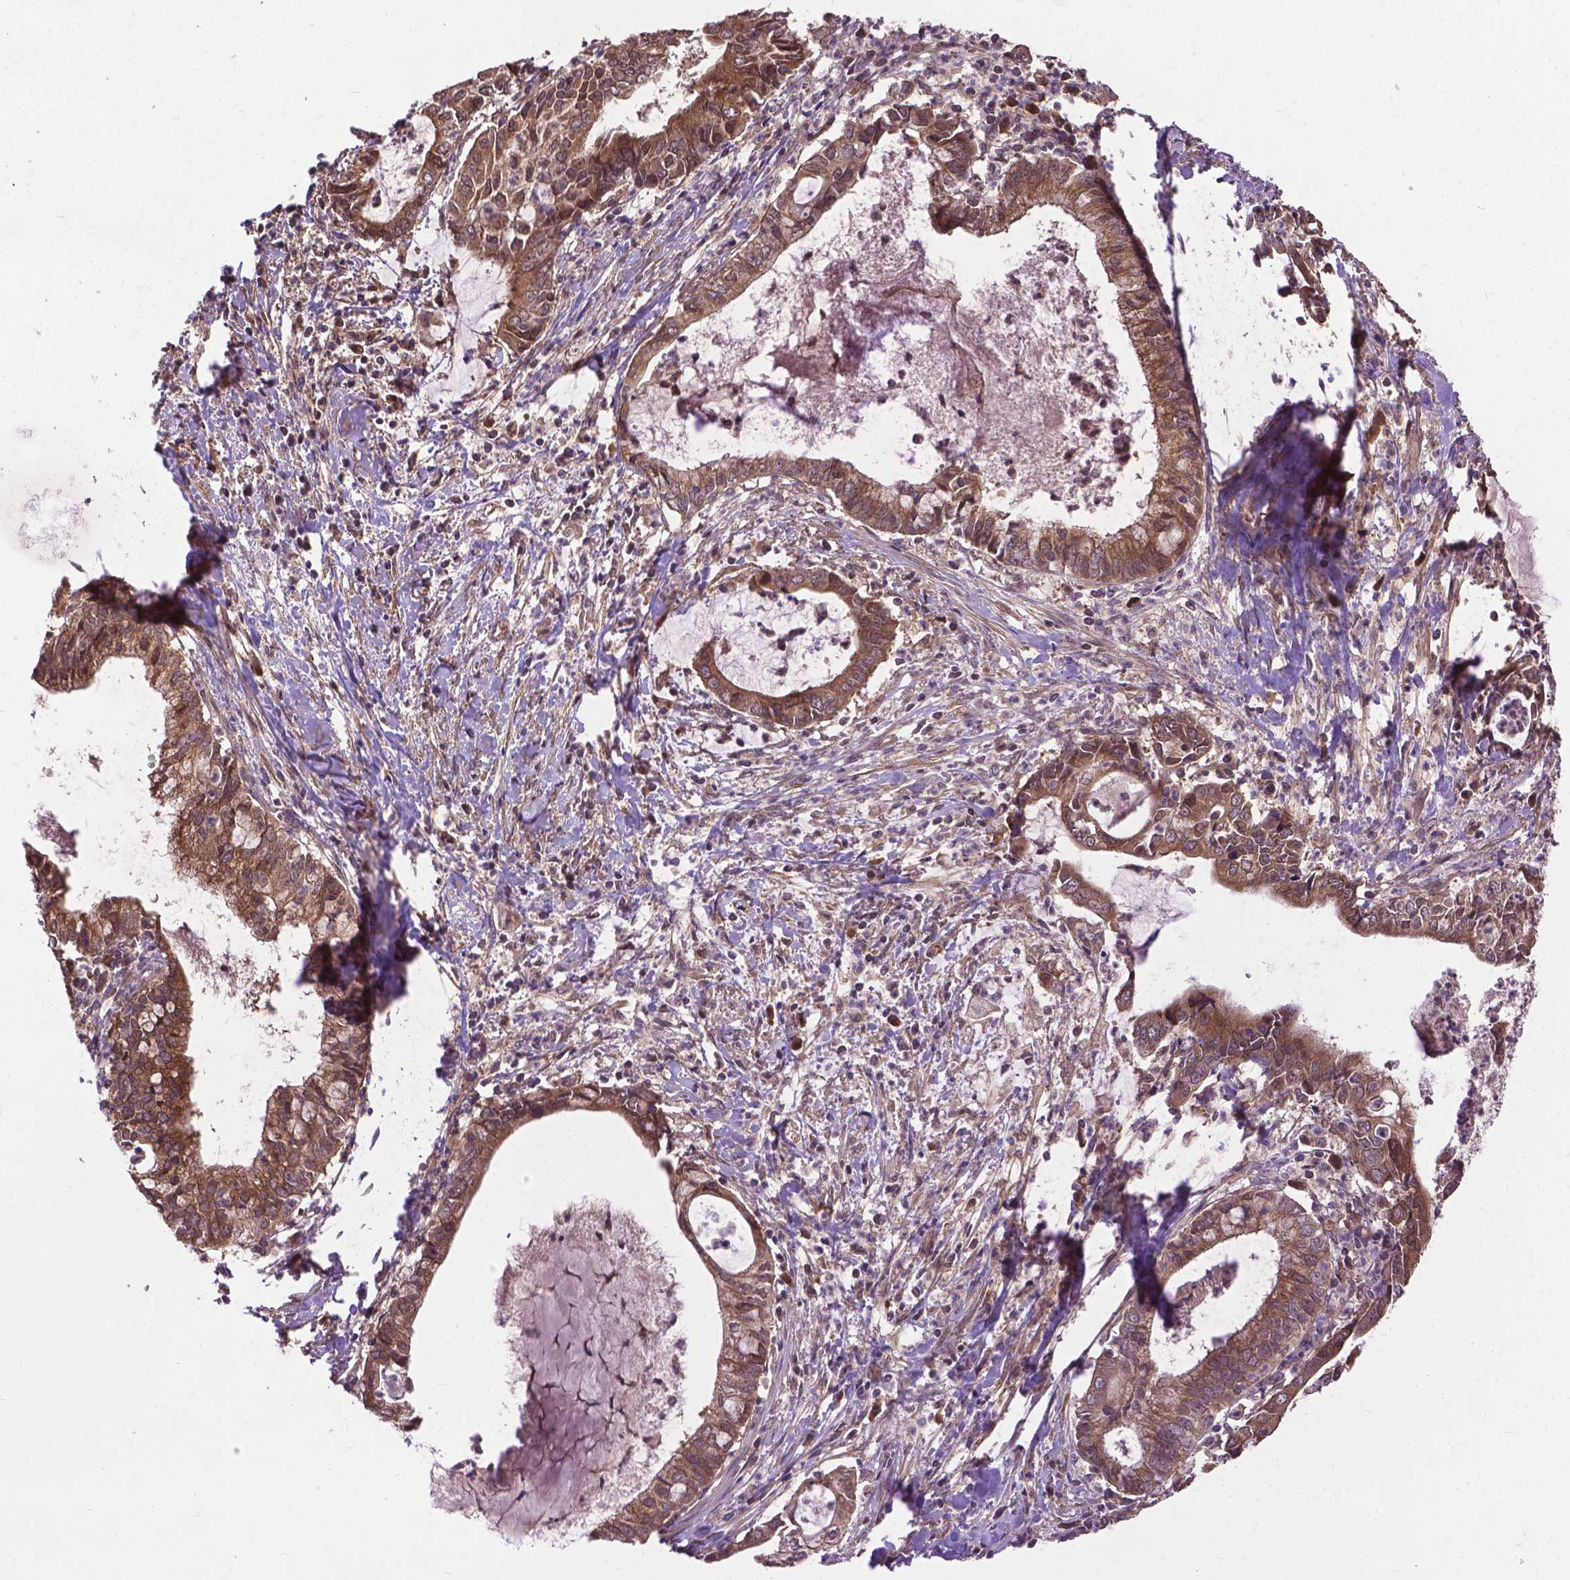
{"staining": {"intensity": "moderate", "quantity": ">75%", "location": "cytoplasmic/membranous"}, "tissue": "cervical cancer", "cell_type": "Tumor cells", "image_type": "cancer", "snomed": [{"axis": "morphology", "description": "Adenocarcinoma, NOS"}, {"axis": "topography", "description": "Cervix"}], "caption": "Protein staining exhibits moderate cytoplasmic/membranous staining in approximately >75% of tumor cells in cervical cancer.", "gene": "ZNF616", "patient": {"sex": "female", "age": 42}}